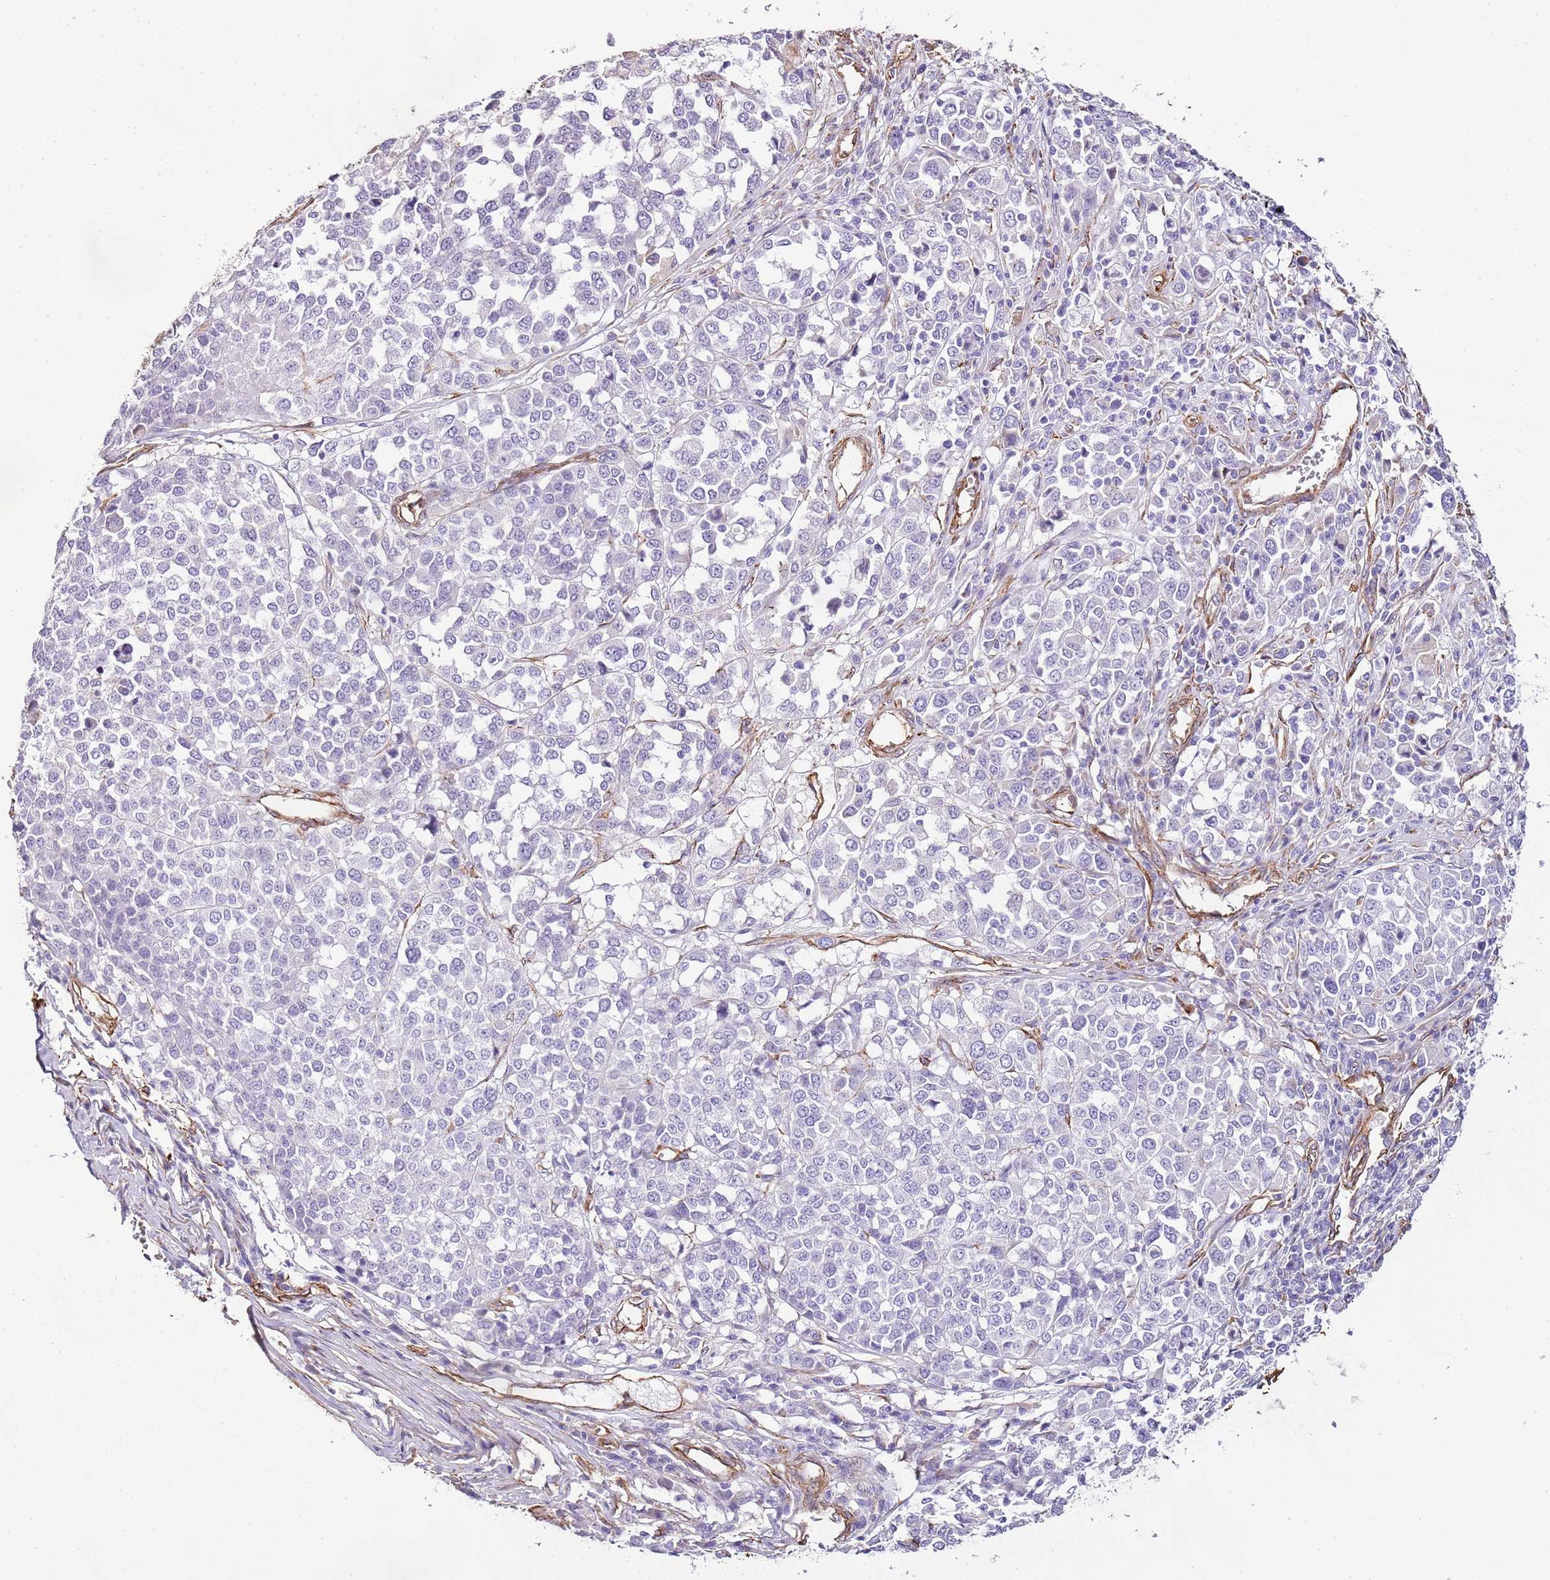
{"staining": {"intensity": "negative", "quantity": "none", "location": "none"}, "tissue": "melanoma", "cell_type": "Tumor cells", "image_type": "cancer", "snomed": [{"axis": "morphology", "description": "Malignant melanoma, Metastatic site"}, {"axis": "topography", "description": "Lymph node"}], "caption": "Human malignant melanoma (metastatic site) stained for a protein using immunohistochemistry (IHC) demonstrates no positivity in tumor cells.", "gene": "CTDSPL", "patient": {"sex": "male", "age": 44}}